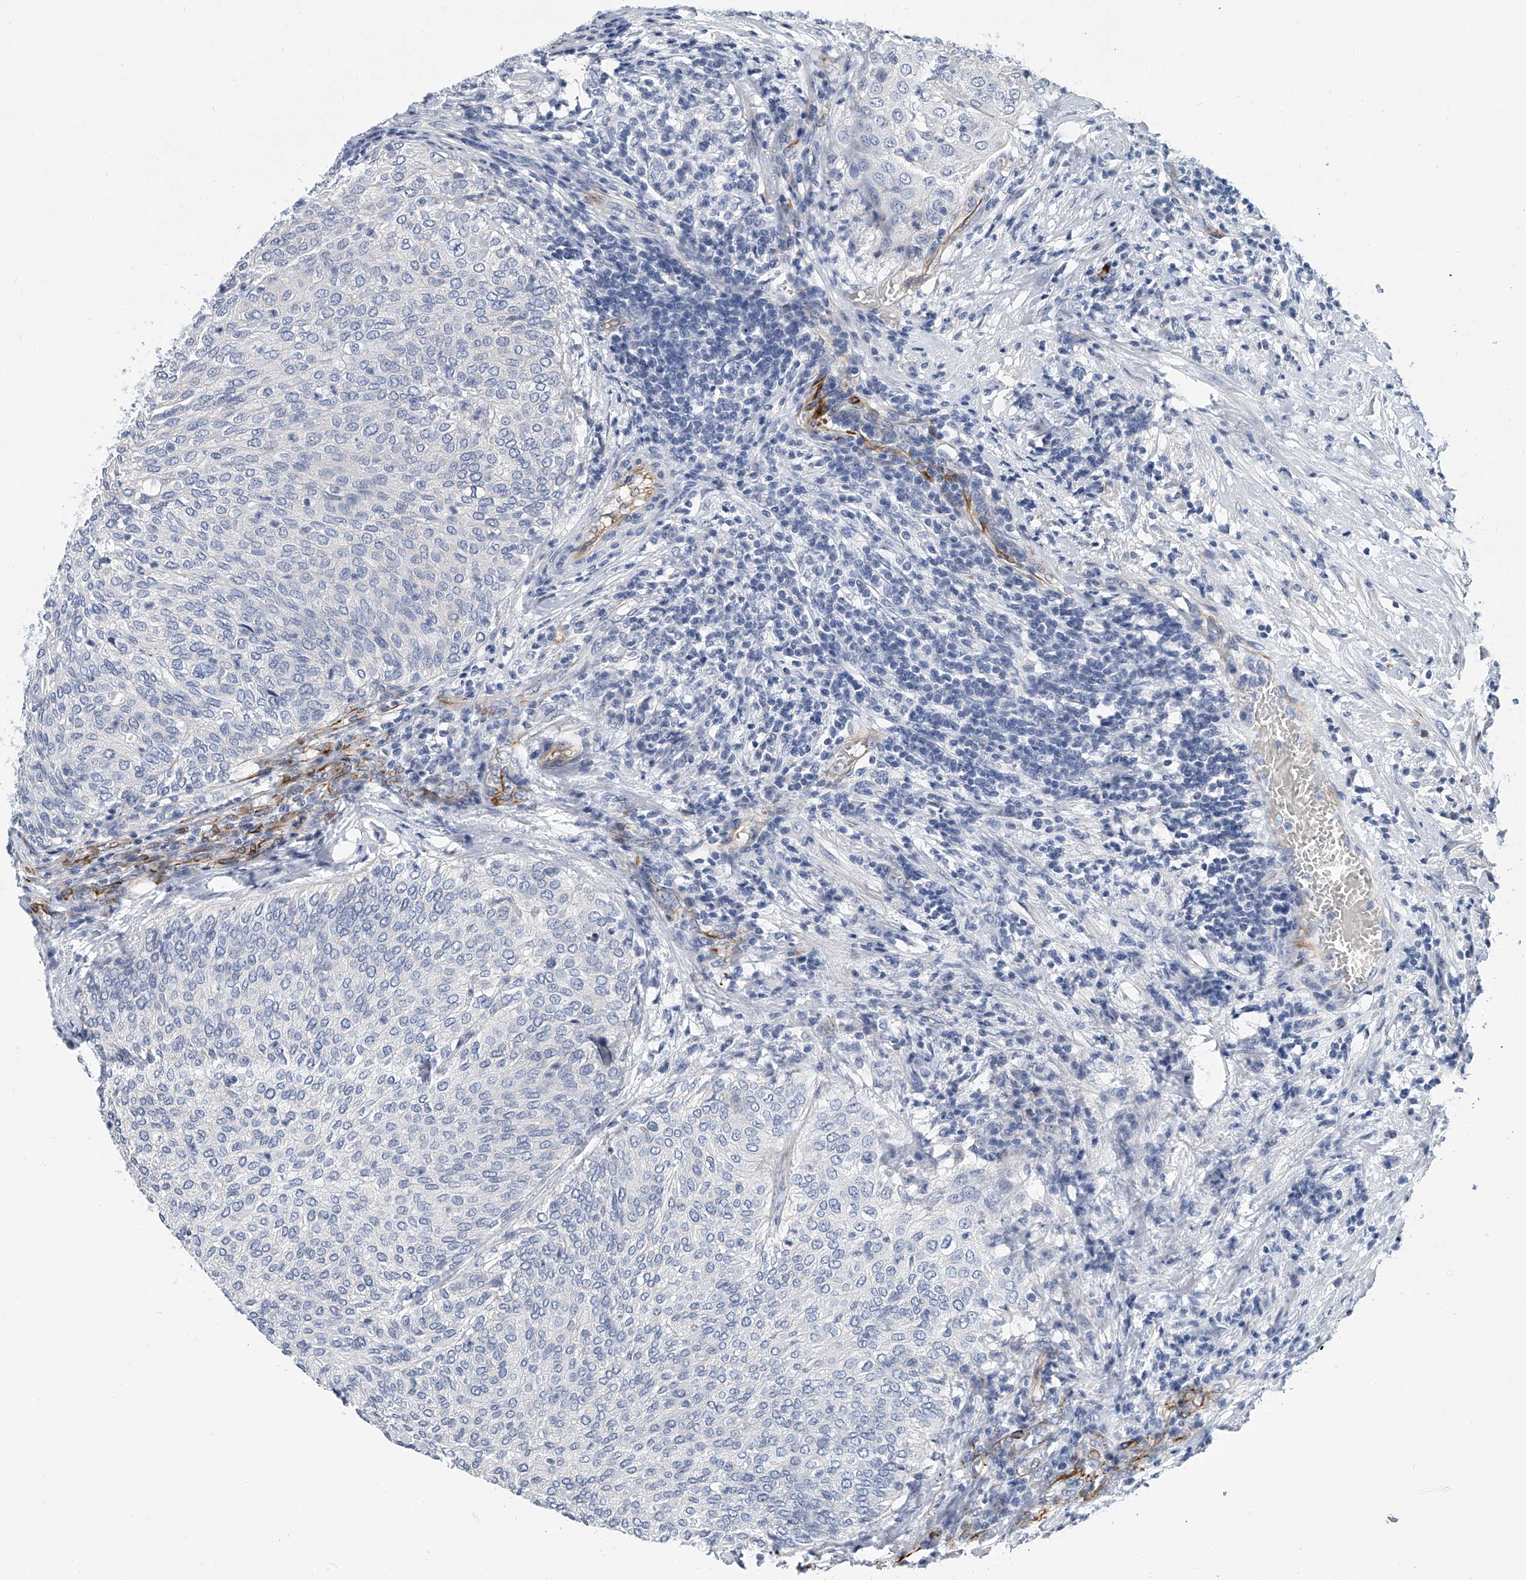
{"staining": {"intensity": "negative", "quantity": "none", "location": "none"}, "tissue": "urothelial cancer", "cell_type": "Tumor cells", "image_type": "cancer", "snomed": [{"axis": "morphology", "description": "Urothelial carcinoma, Low grade"}, {"axis": "topography", "description": "Urinary bladder"}], "caption": "This is a micrograph of IHC staining of urothelial carcinoma (low-grade), which shows no expression in tumor cells.", "gene": "KIRREL1", "patient": {"sex": "female", "age": 79}}